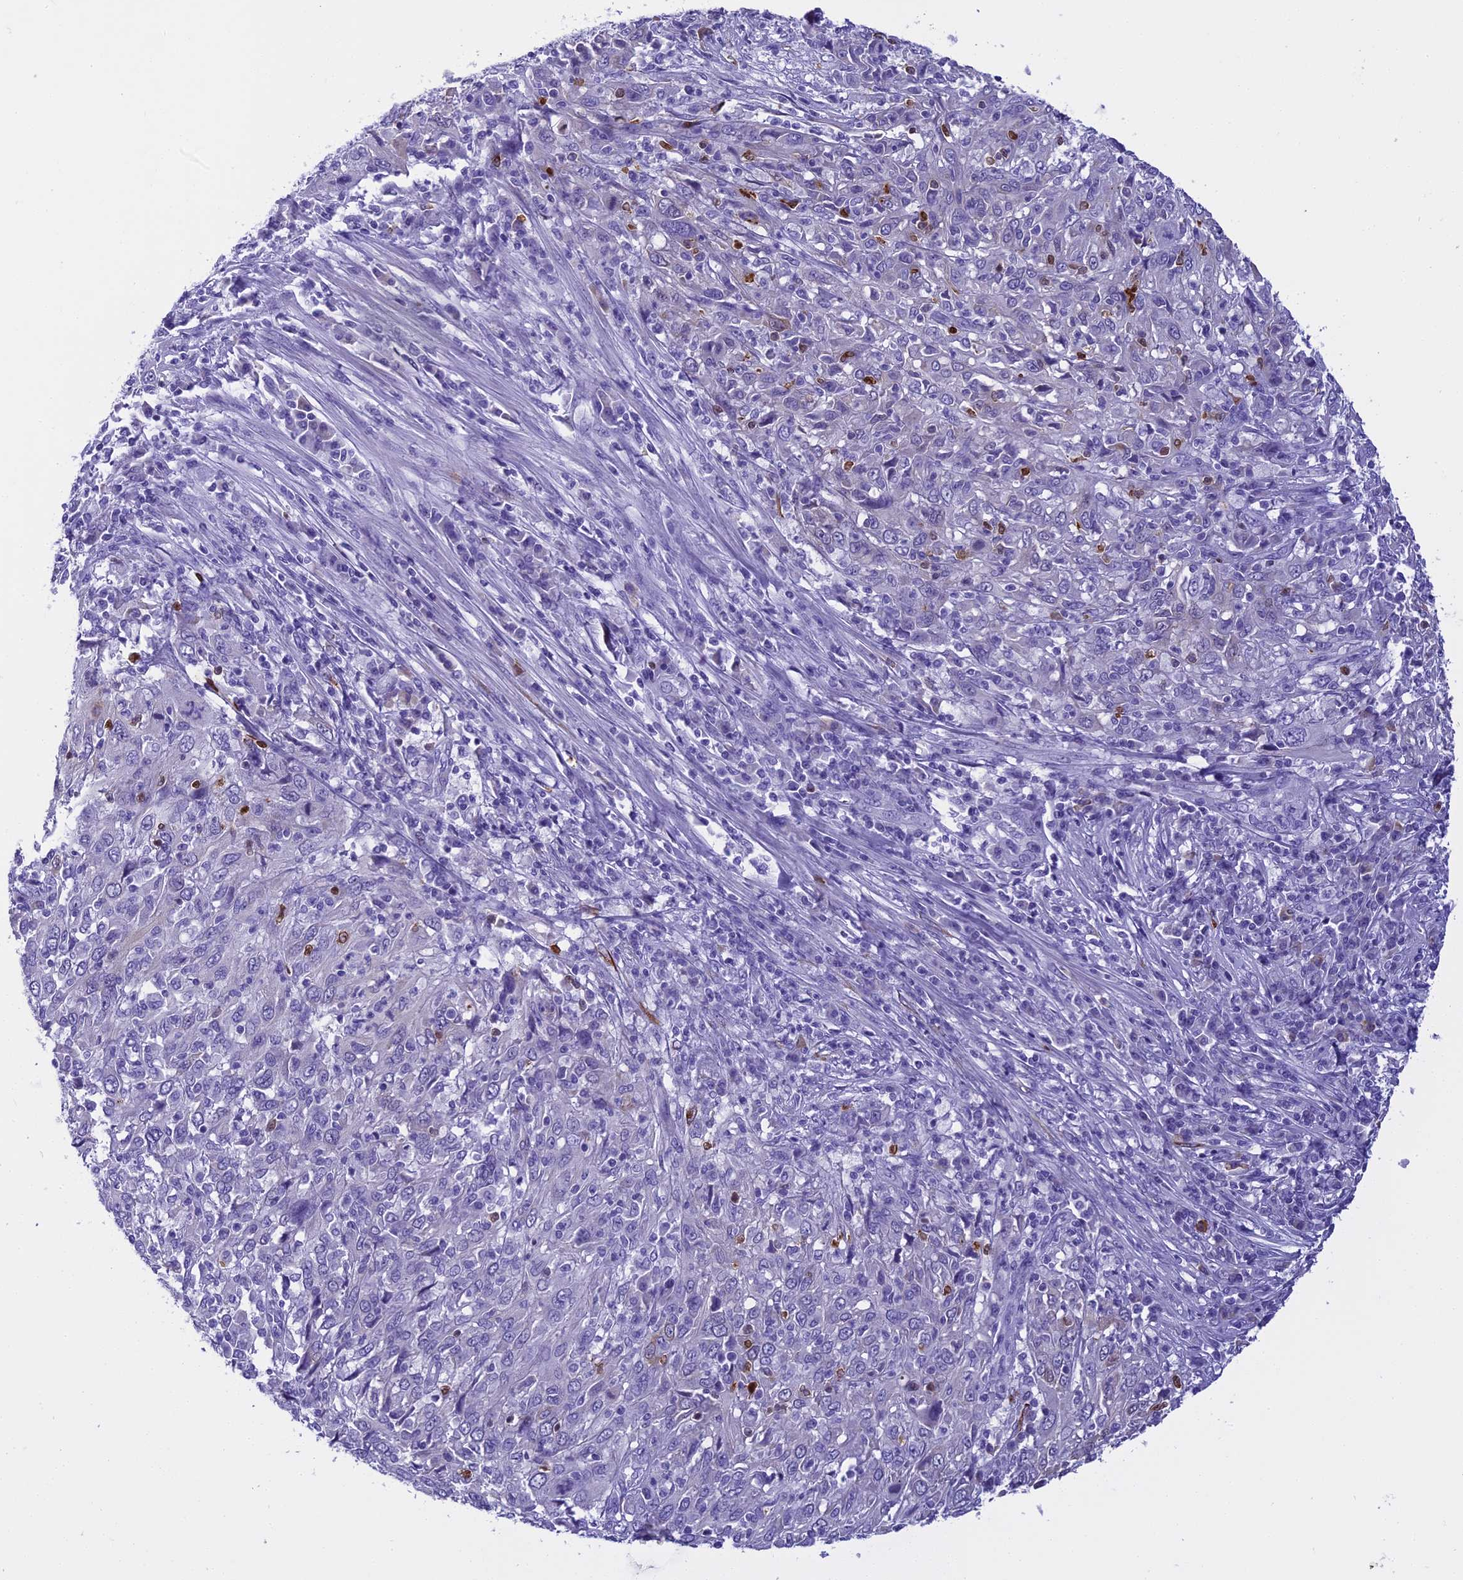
{"staining": {"intensity": "negative", "quantity": "none", "location": "none"}, "tissue": "cervical cancer", "cell_type": "Tumor cells", "image_type": "cancer", "snomed": [{"axis": "morphology", "description": "Squamous cell carcinoma, NOS"}, {"axis": "topography", "description": "Cervix"}], "caption": "Micrograph shows no significant protein expression in tumor cells of squamous cell carcinoma (cervical).", "gene": "KCTD14", "patient": {"sex": "female", "age": 46}}